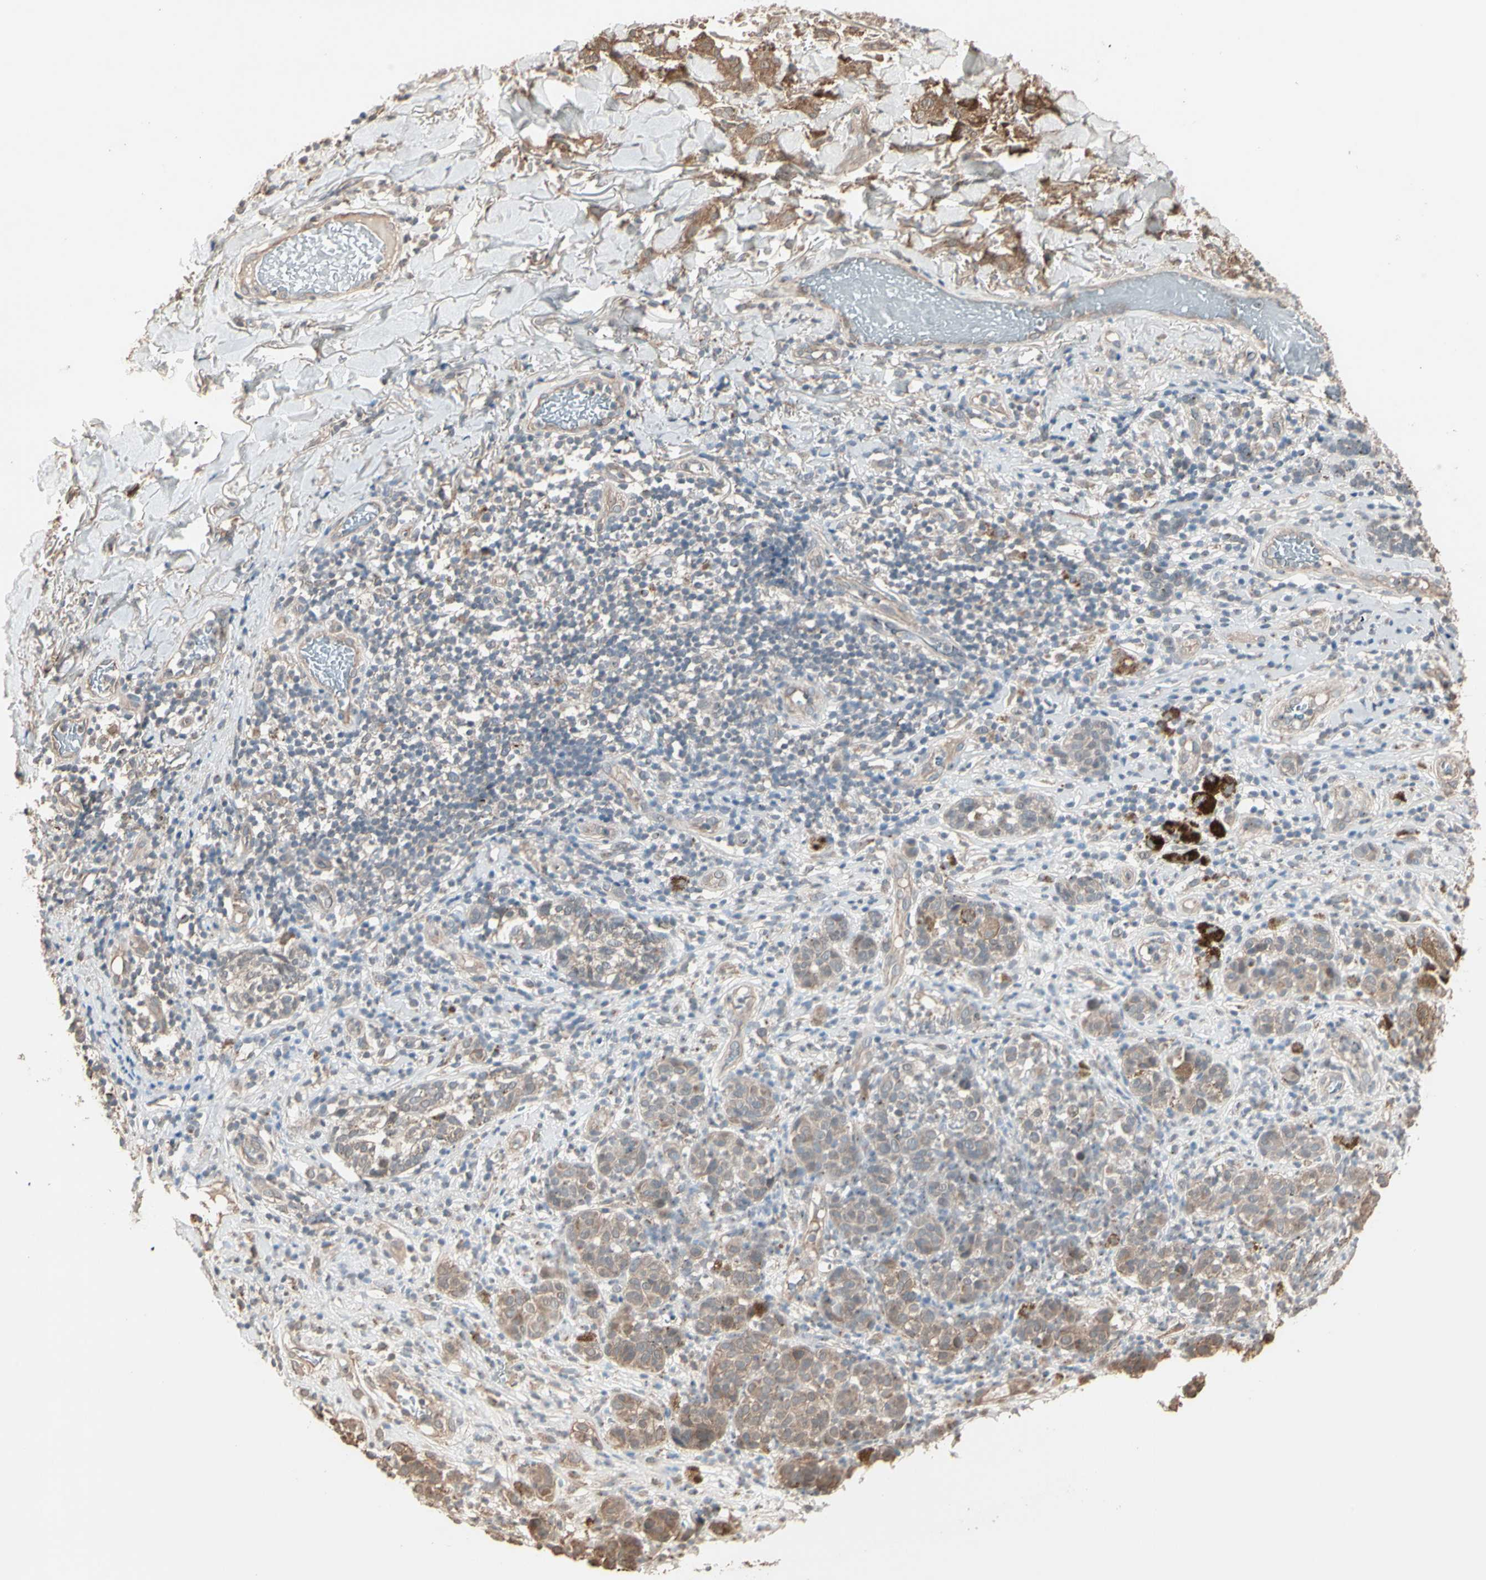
{"staining": {"intensity": "weak", "quantity": ">75%", "location": "cytoplasmic/membranous"}, "tissue": "melanoma", "cell_type": "Tumor cells", "image_type": "cancer", "snomed": [{"axis": "morphology", "description": "Malignant melanoma, NOS"}, {"axis": "topography", "description": "Skin"}], "caption": "A brown stain labels weak cytoplasmic/membranous expression of a protein in human melanoma tumor cells. Nuclei are stained in blue.", "gene": "GALNT3", "patient": {"sex": "male", "age": 64}}